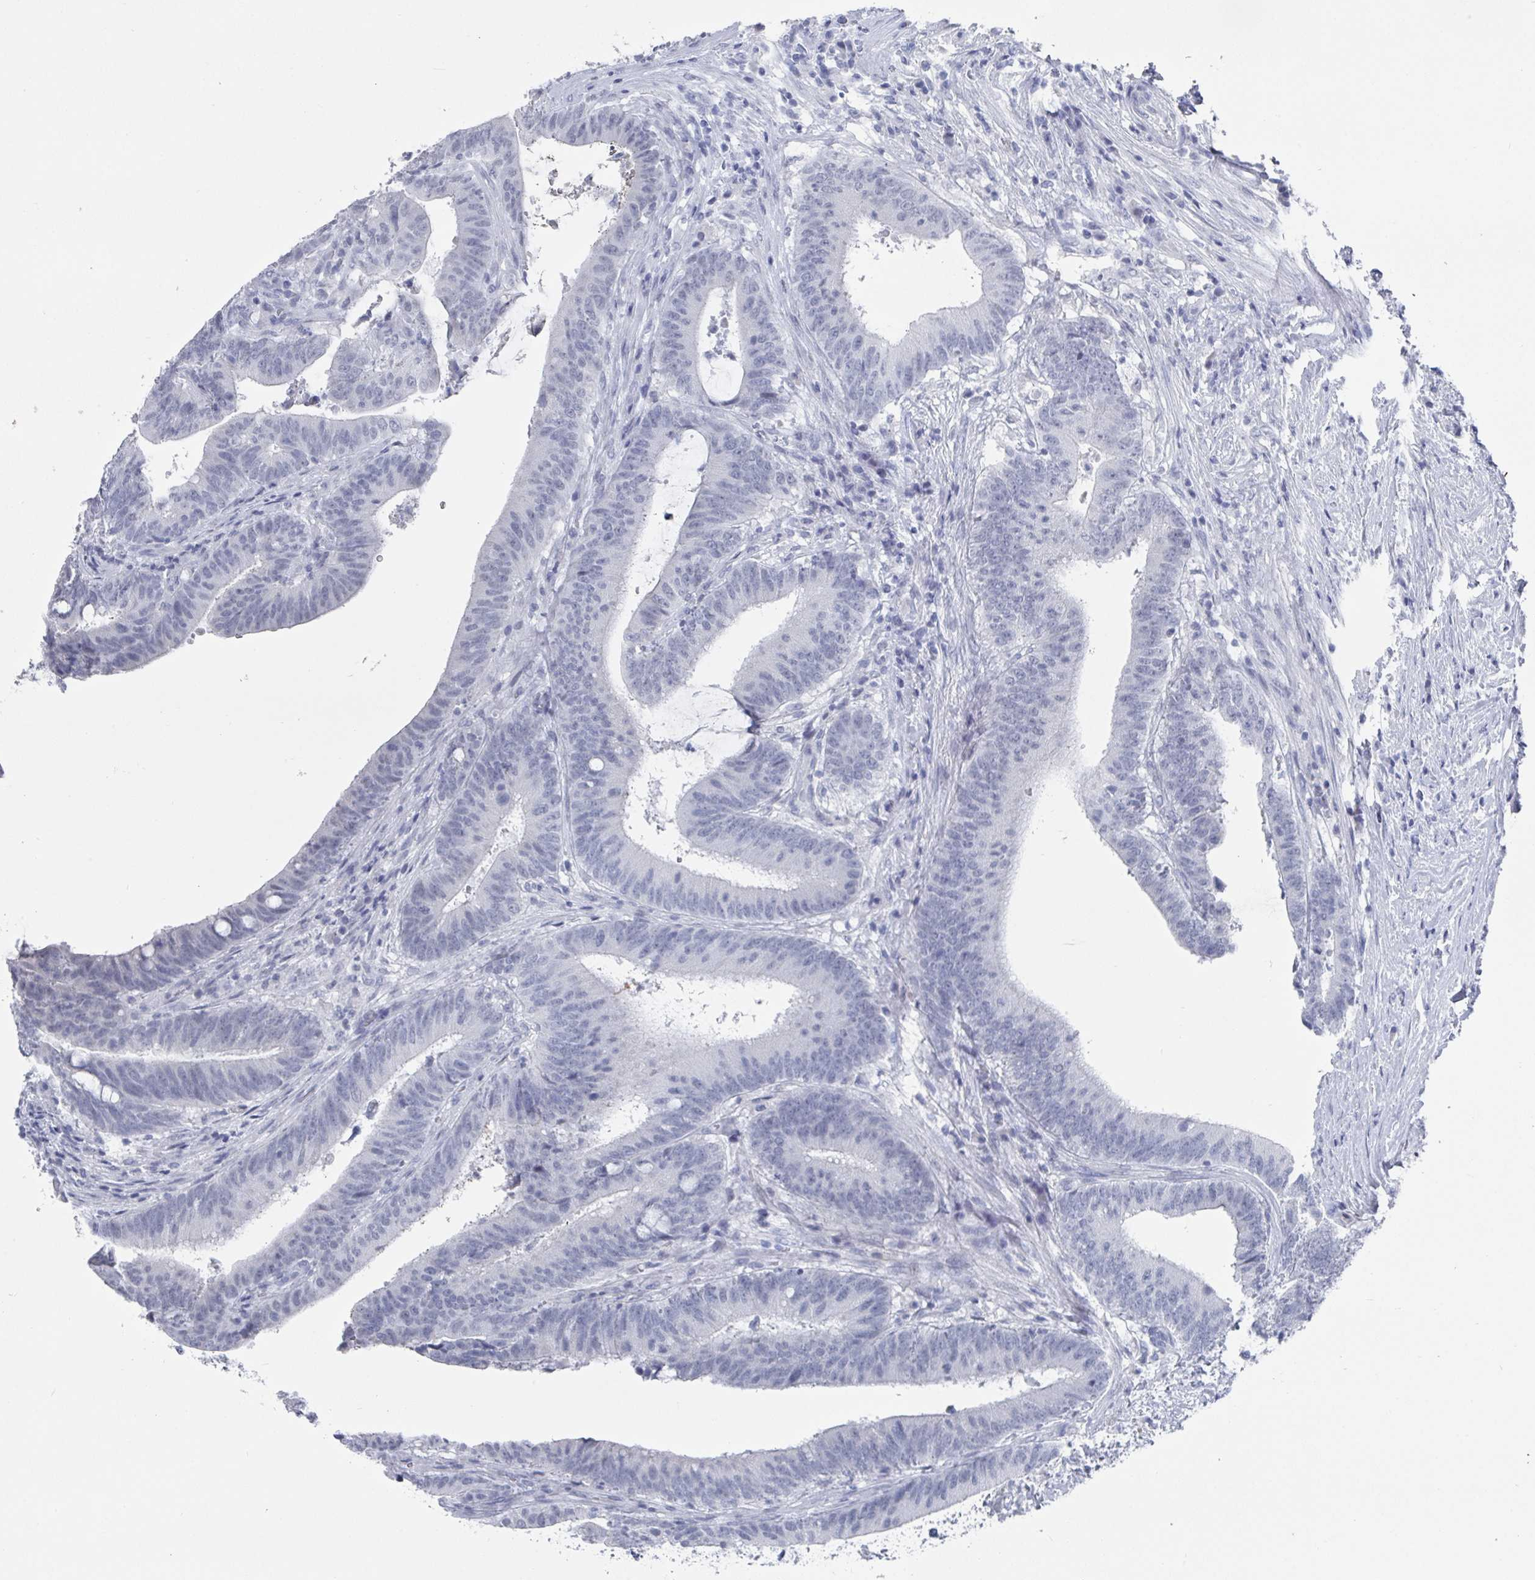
{"staining": {"intensity": "negative", "quantity": "none", "location": "none"}, "tissue": "colorectal cancer", "cell_type": "Tumor cells", "image_type": "cancer", "snomed": [{"axis": "morphology", "description": "Adenocarcinoma, NOS"}, {"axis": "topography", "description": "Colon"}], "caption": "A high-resolution image shows immunohistochemistry (IHC) staining of colorectal cancer (adenocarcinoma), which demonstrates no significant positivity in tumor cells.", "gene": "CAMKV", "patient": {"sex": "female", "age": 43}}